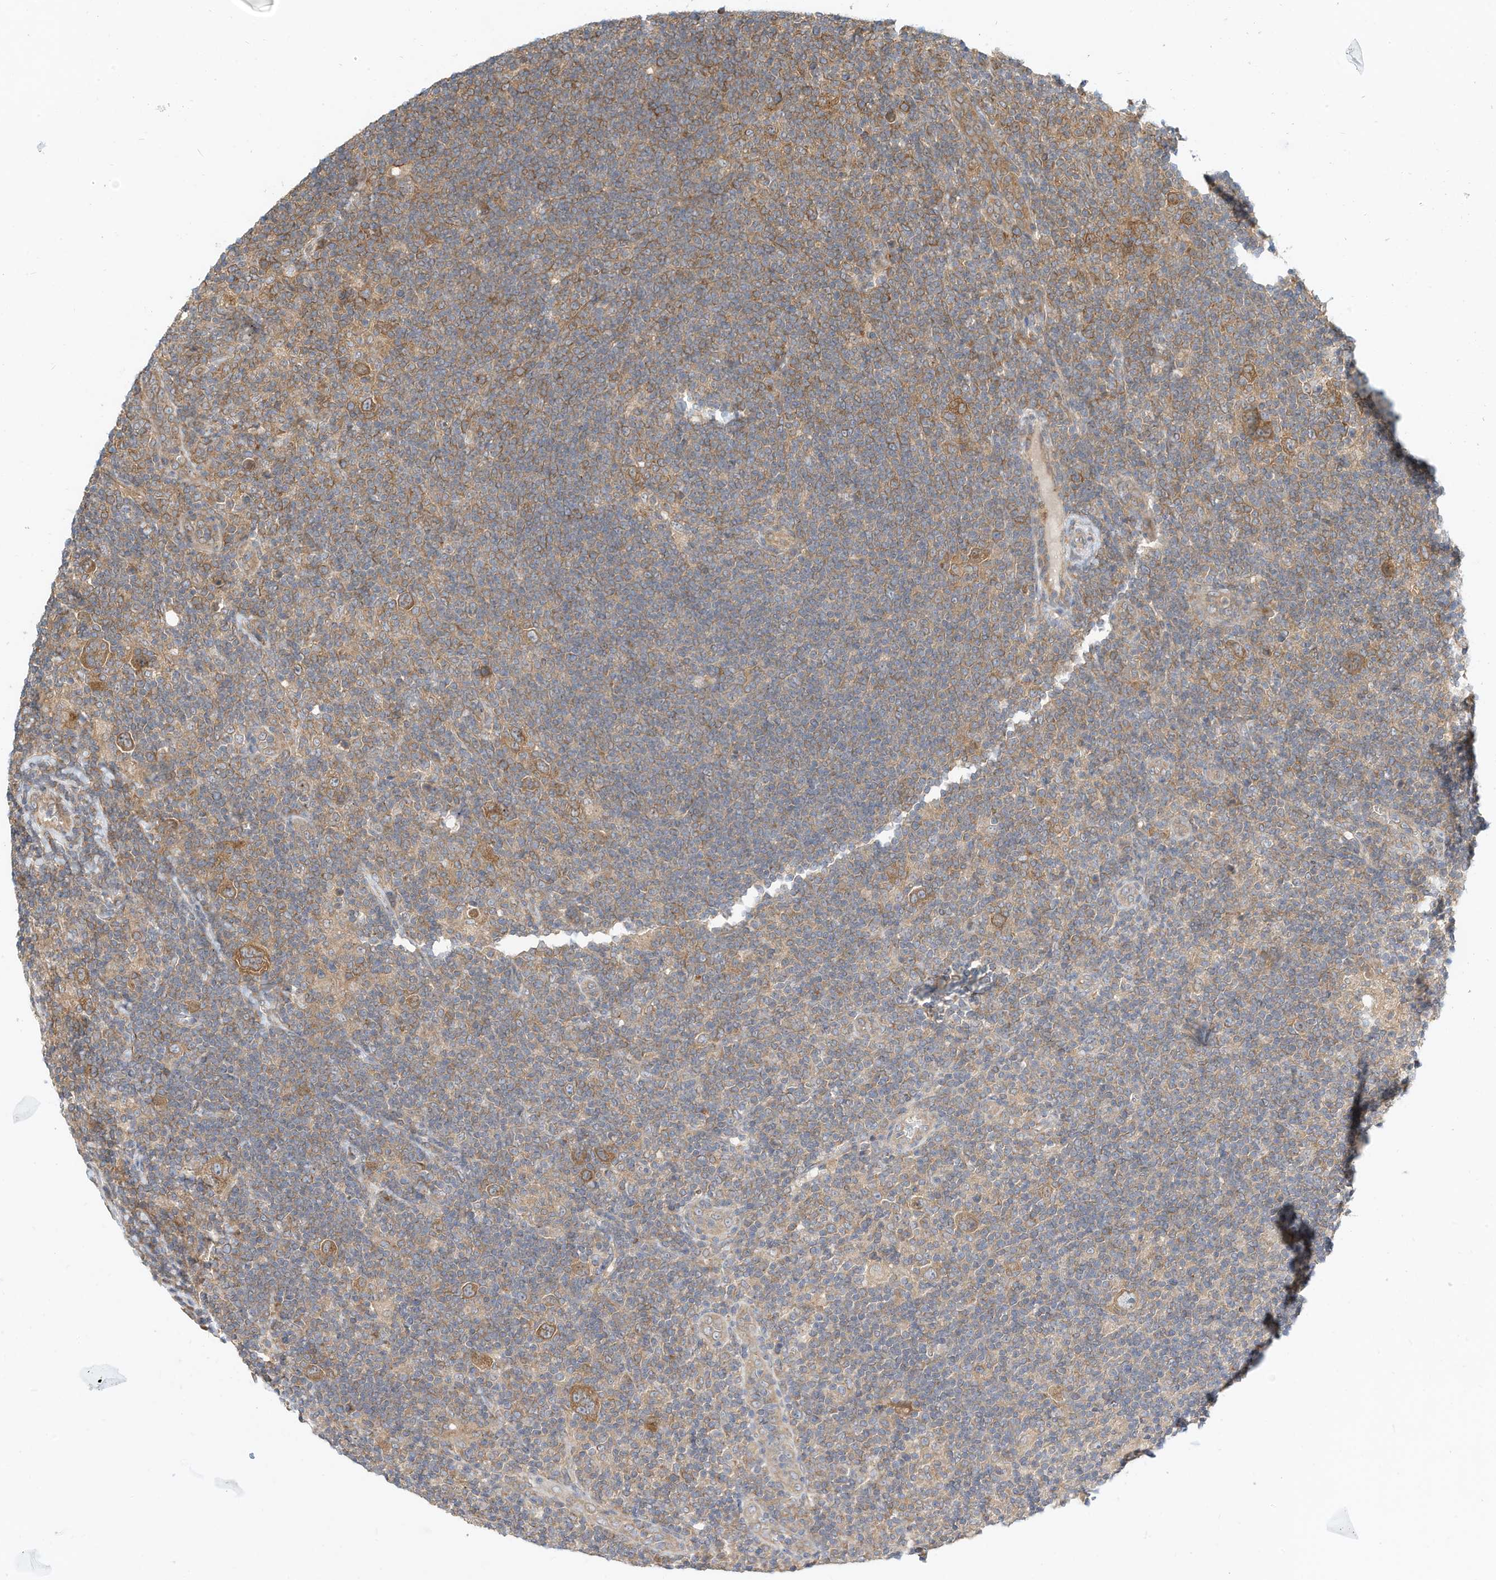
{"staining": {"intensity": "moderate", "quantity": ">75%", "location": "cytoplasmic/membranous"}, "tissue": "lymphoma", "cell_type": "Tumor cells", "image_type": "cancer", "snomed": [{"axis": "morphology", "description": "Hodgkin's disease, NOS"}, {"axis": "topography", "description": "Lymph node"}], "caption": "IHC of lymphoma reveals medium levels of moderate cytoplasmic/membranous expression in about >75% of tumor cells. (brown staining indicates protein expression, while blue staining denotes nuclei).", "gene": "OFD1", "patient": {"sex": "female", "age": 57}}